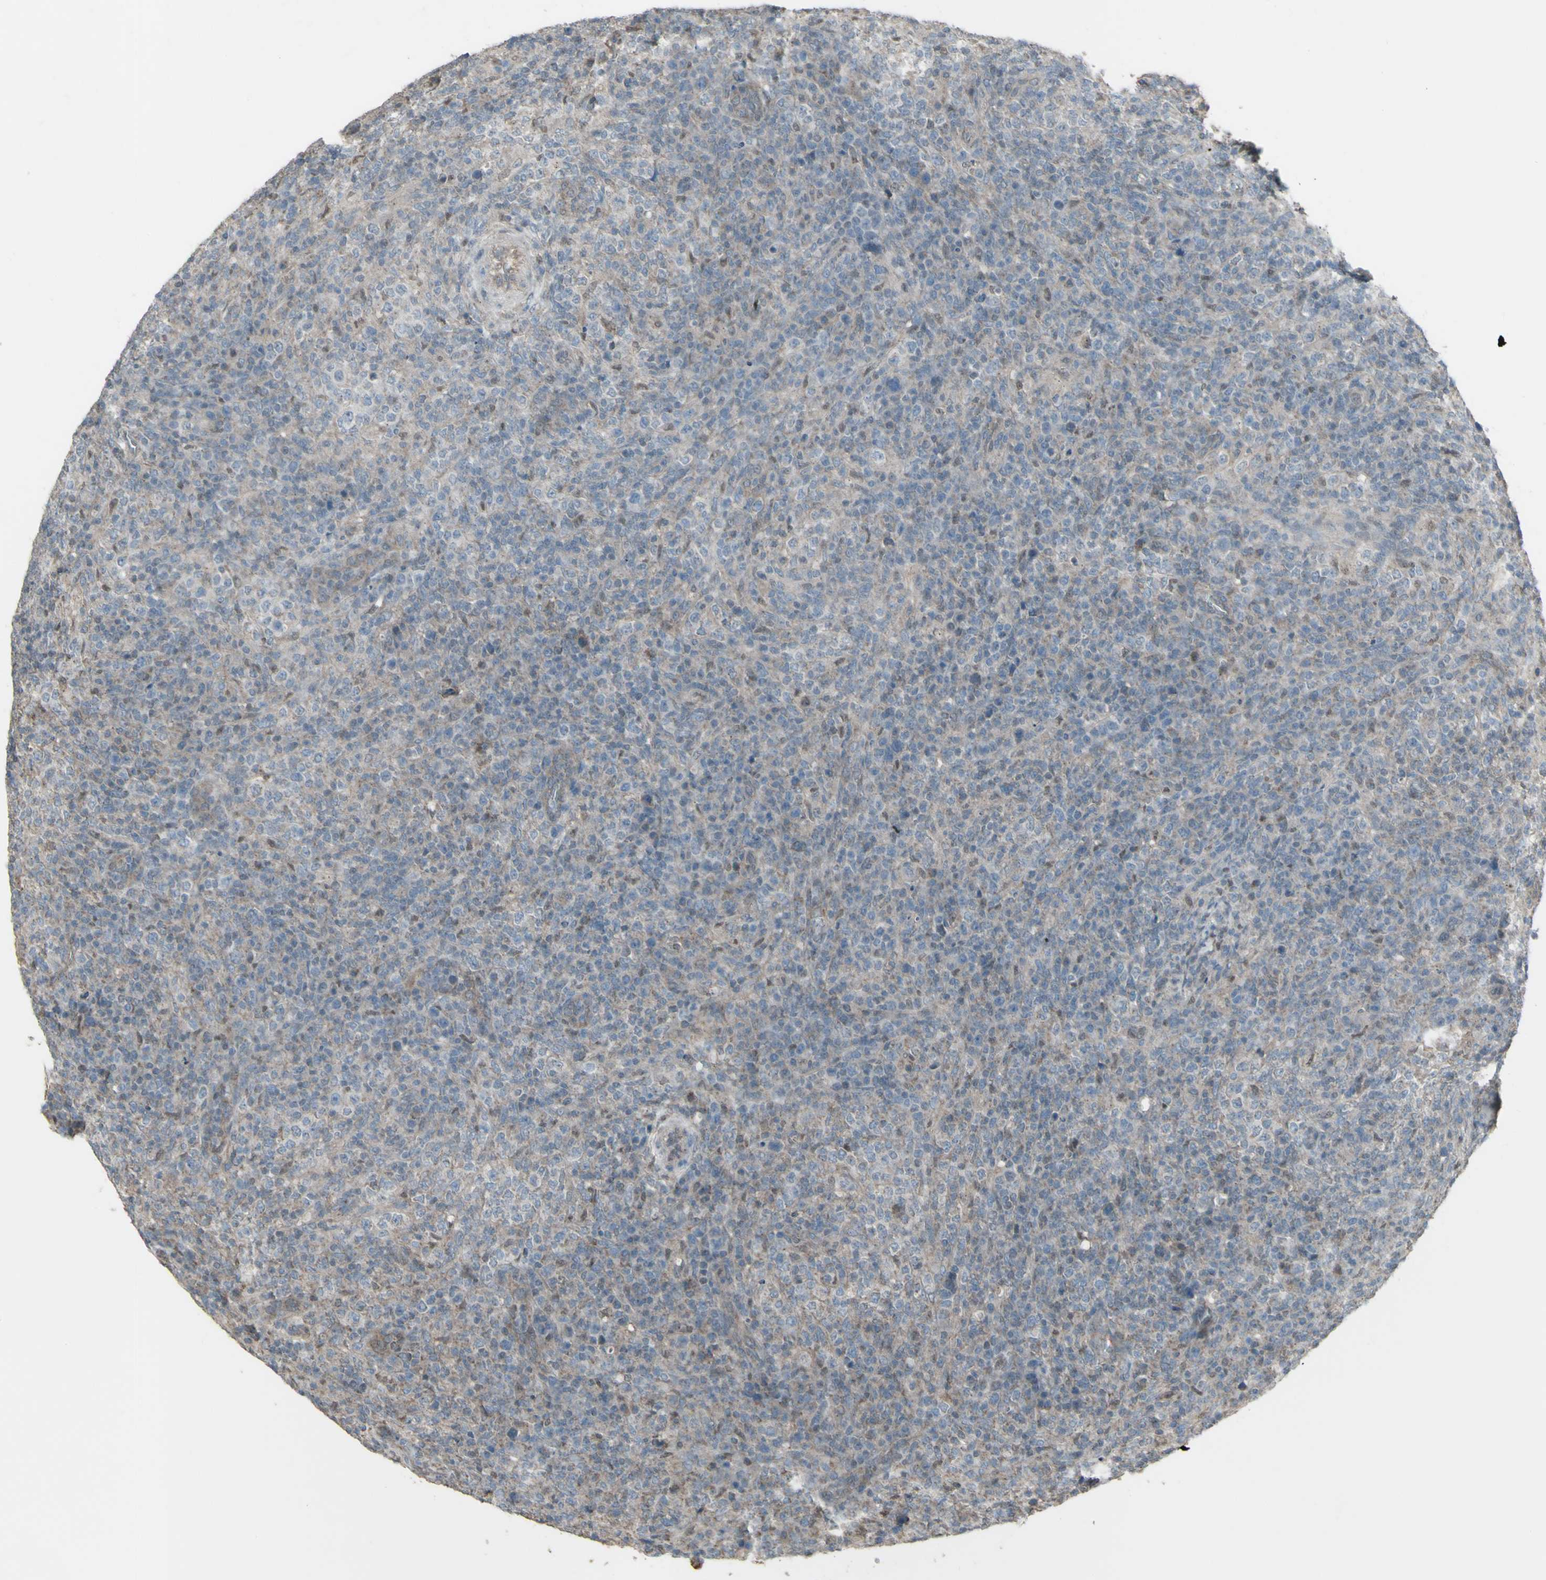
{"staining": {"intensity": "negative", "quantity": "none", "location": "none"}, "tissue": "lymphoma", "cell_type": "Tumor cells", "image_type": "cancer", "snomed": [{"axis": "morphology", "description": "Malignant lymphoma, non-Hodgkin's type, High grade"}, {"axis": "topography", "description": "Lymph node"}], "caption": "Protein analysis of malignant lymphoma, non-Hodgkin's type (high-grade) shows no significant positivity in tumor cells.", "gene": "FXYD3", "patient": {"sex": "female", "age": 76}}